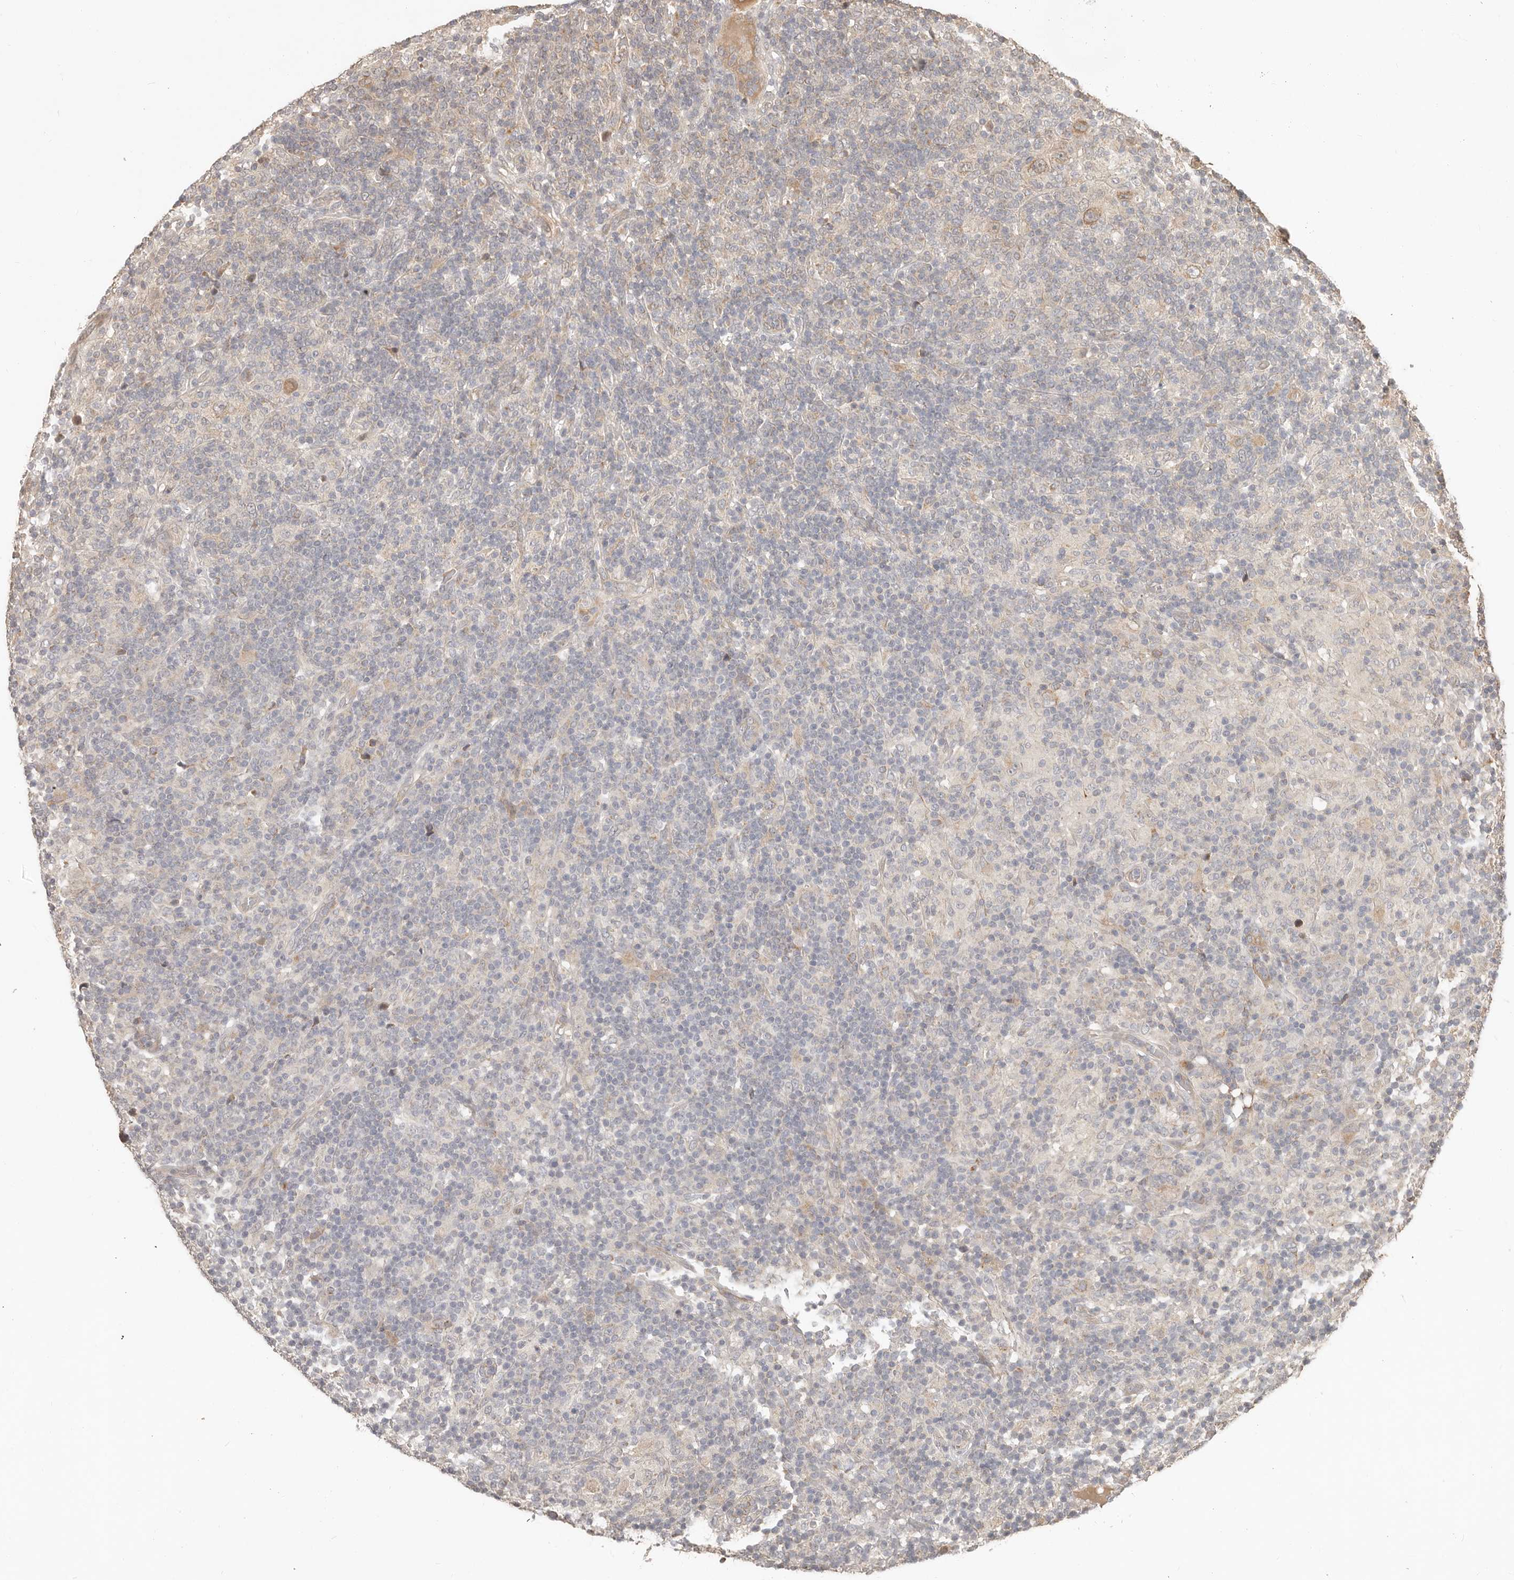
{"staining": {"intensity": "negative", "quantity": "none", "location": "none"}, "tissue": "lymphoma", "cell_type": "Tumor cells", "image_type": "cancer", "snomed": [{"axis": "morphology", "description": "Hodgkin's disease, NOS"}, {"axis": "topography", "description": "Lymph node"}], "caption": "Tumor cells are negative for brown protein staining in Hodgkin's disease.", "gene": "MTFR2", "patient": {"sex": "male", "age": 70}}